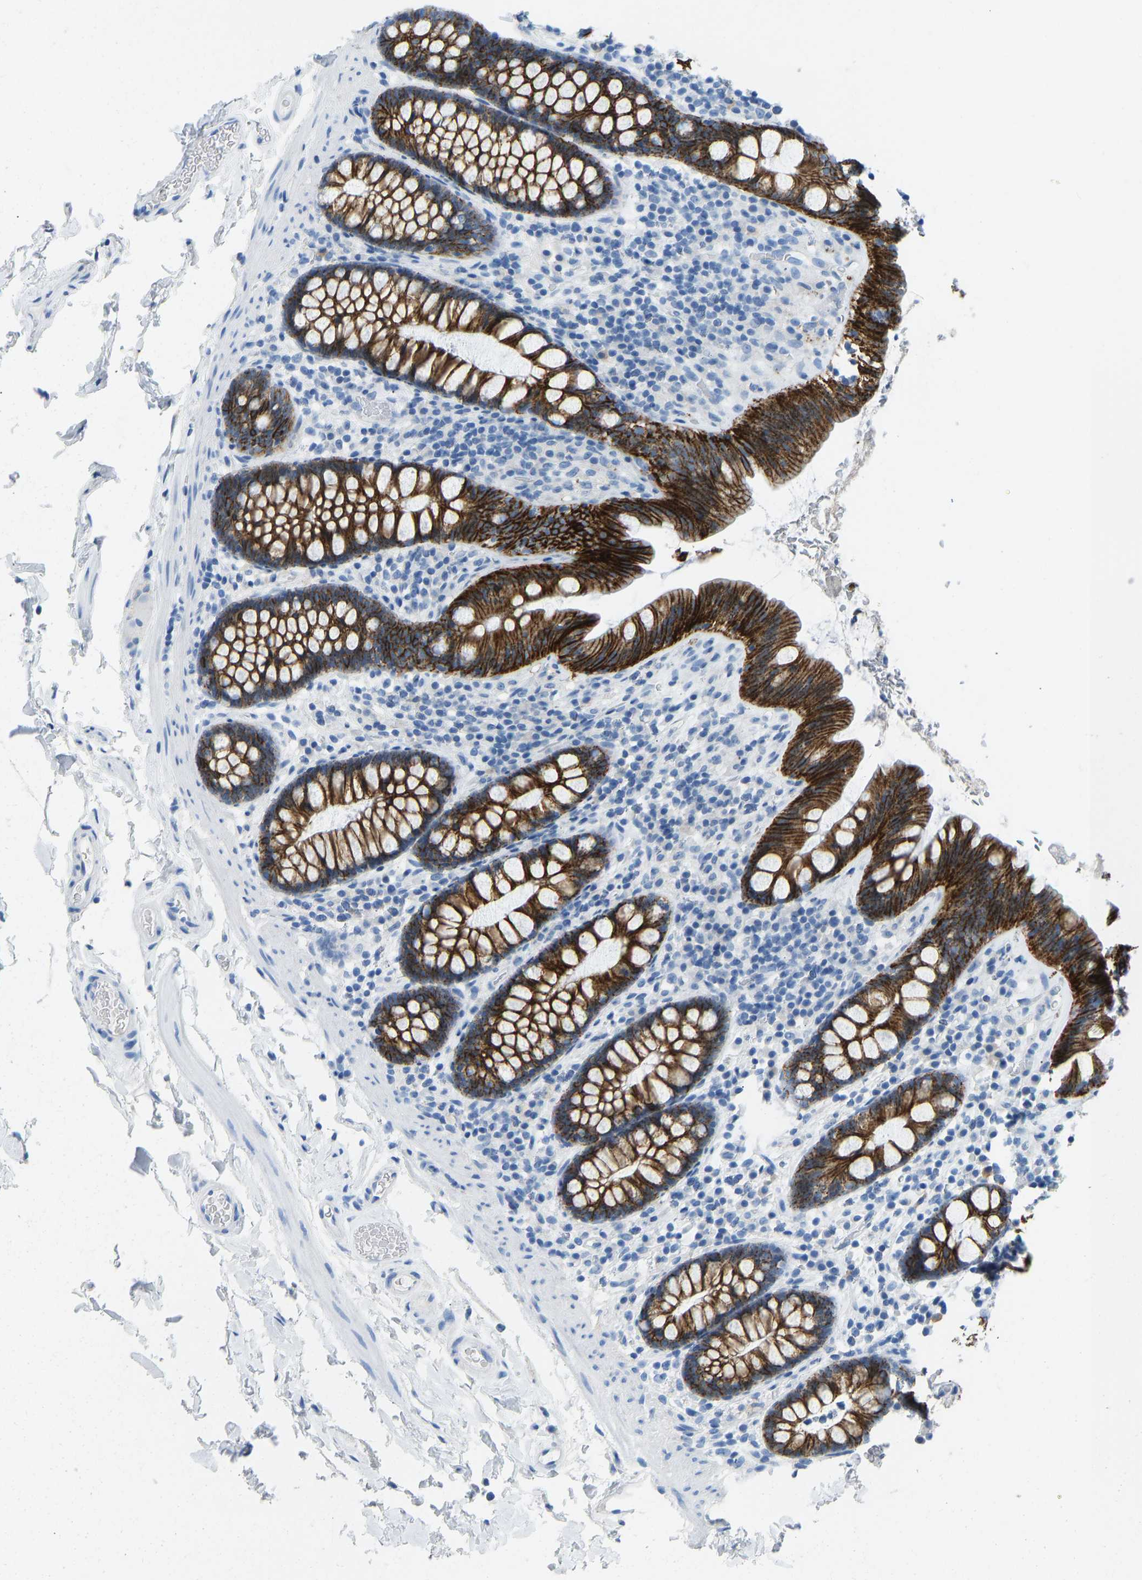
{"staining": {"intensity": "negative", "quantity": "none", "location": "none"}, "tissue": "colon", "cell_type": "Endothelial cells", "image_type": "normal", "snomed": [{"axis": "morphology", "description": "Normal tissue, NOS"}, {"axis": "topography", "description": "Colon"}], "caption": "Immunohistochemistry of unremarkable colon demonstrates no staining in endothelial cells.", "gene": "ATP1A1", "patient": {"sex": "female", "age": 80}}